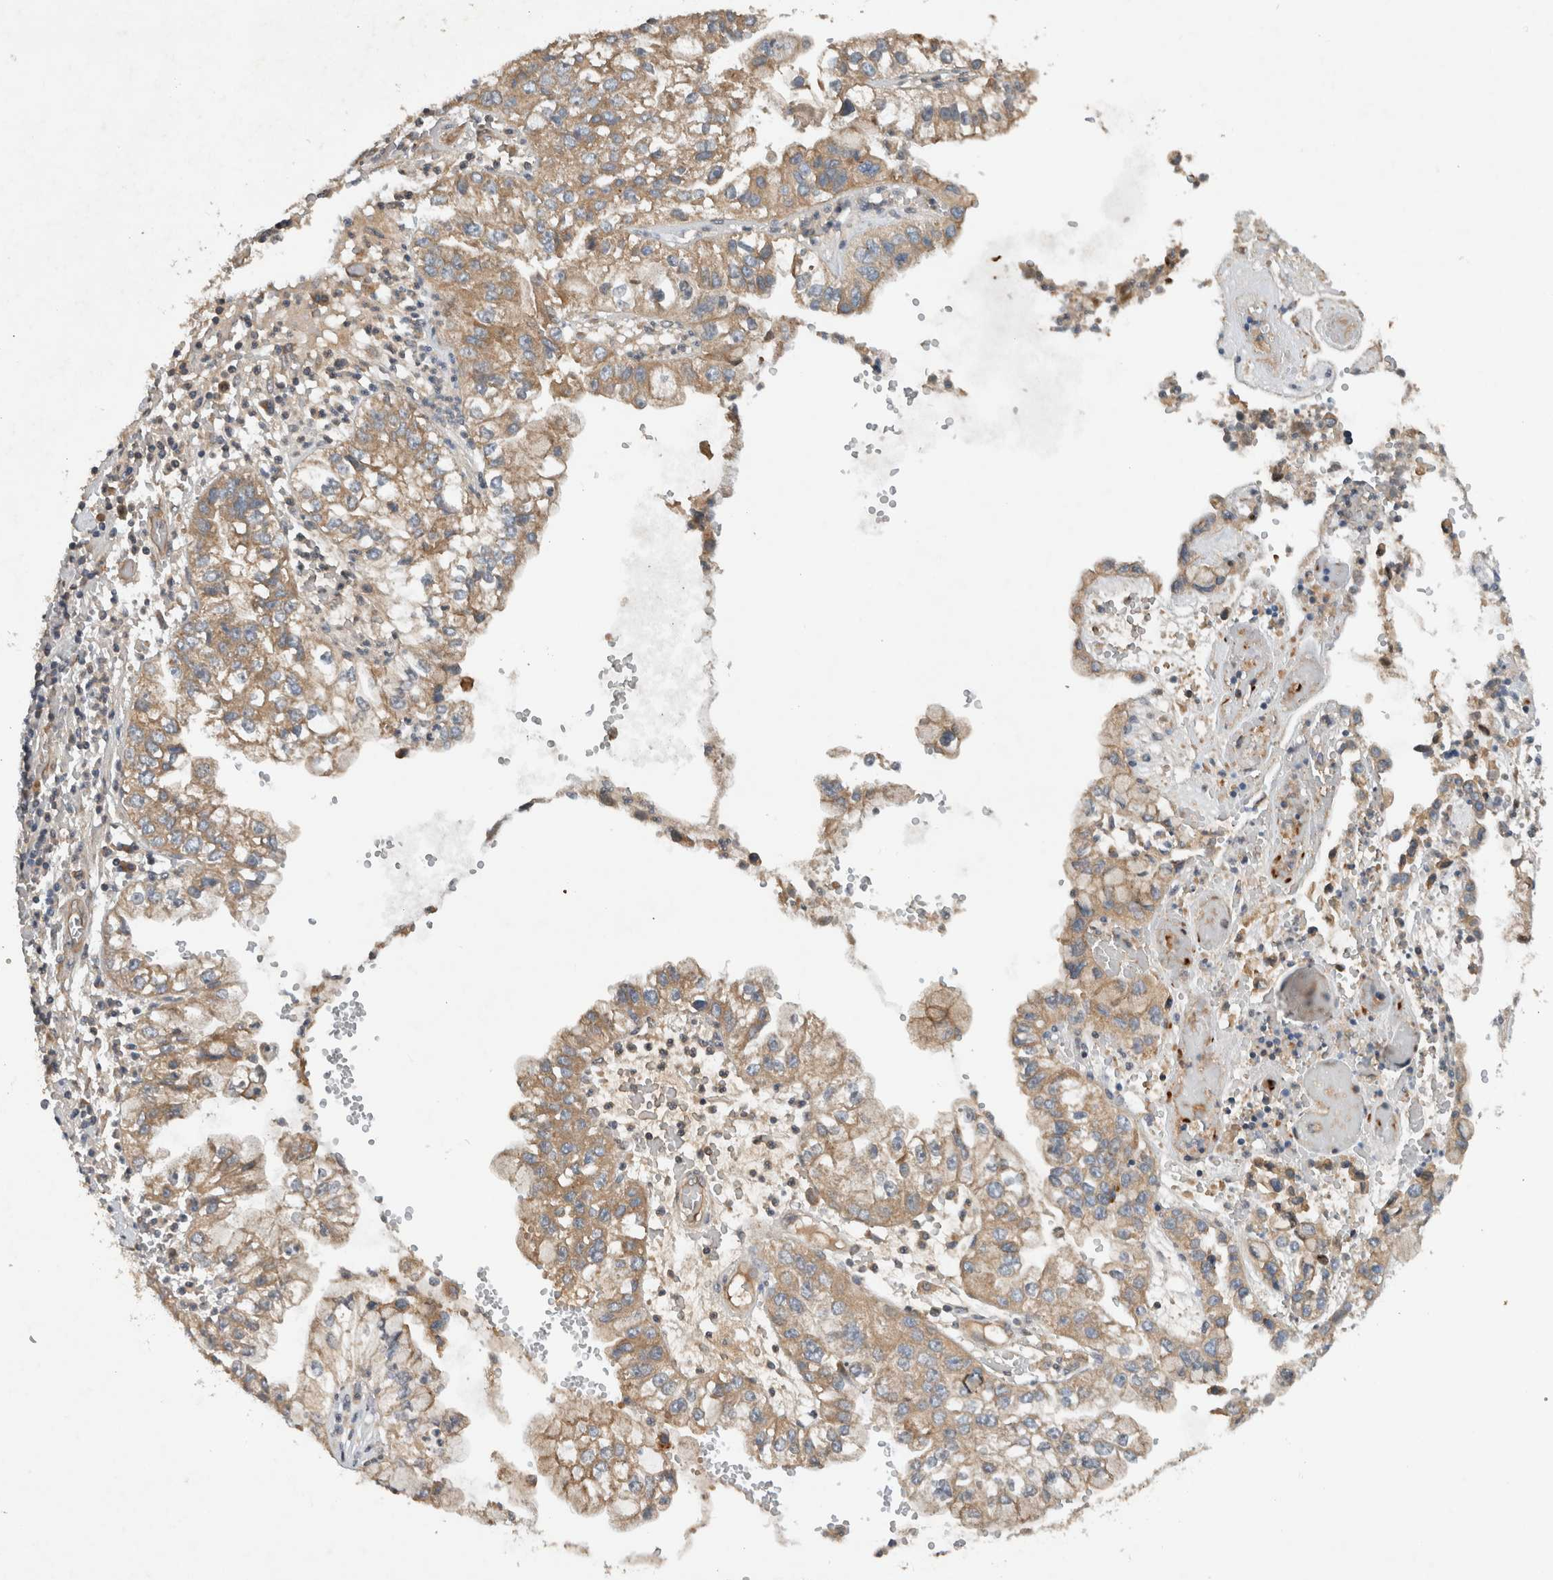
{"staining": {"intensity": "weak", "quantity": ">75%", "location": "cytoplasmic/membranous"}, "tissue": "liver cancer", "cell_type": "Tumor cells", "image_type": "cancer", "snomed": [{"axis": "morphology", "description": "Cholangiocarcinoma"}, {"axis": "topography", "description": "Liver"}], "caption": "A high-resolution photomicrograph shows immunohistochemistry staining of cholangiocarcinoma (liver), which demonstrates weak cytoplasmic/membranous staining in about >75% of tumor cells.", "gene": "ARMC9", "patient": {"sex": "female", "age": 79}}